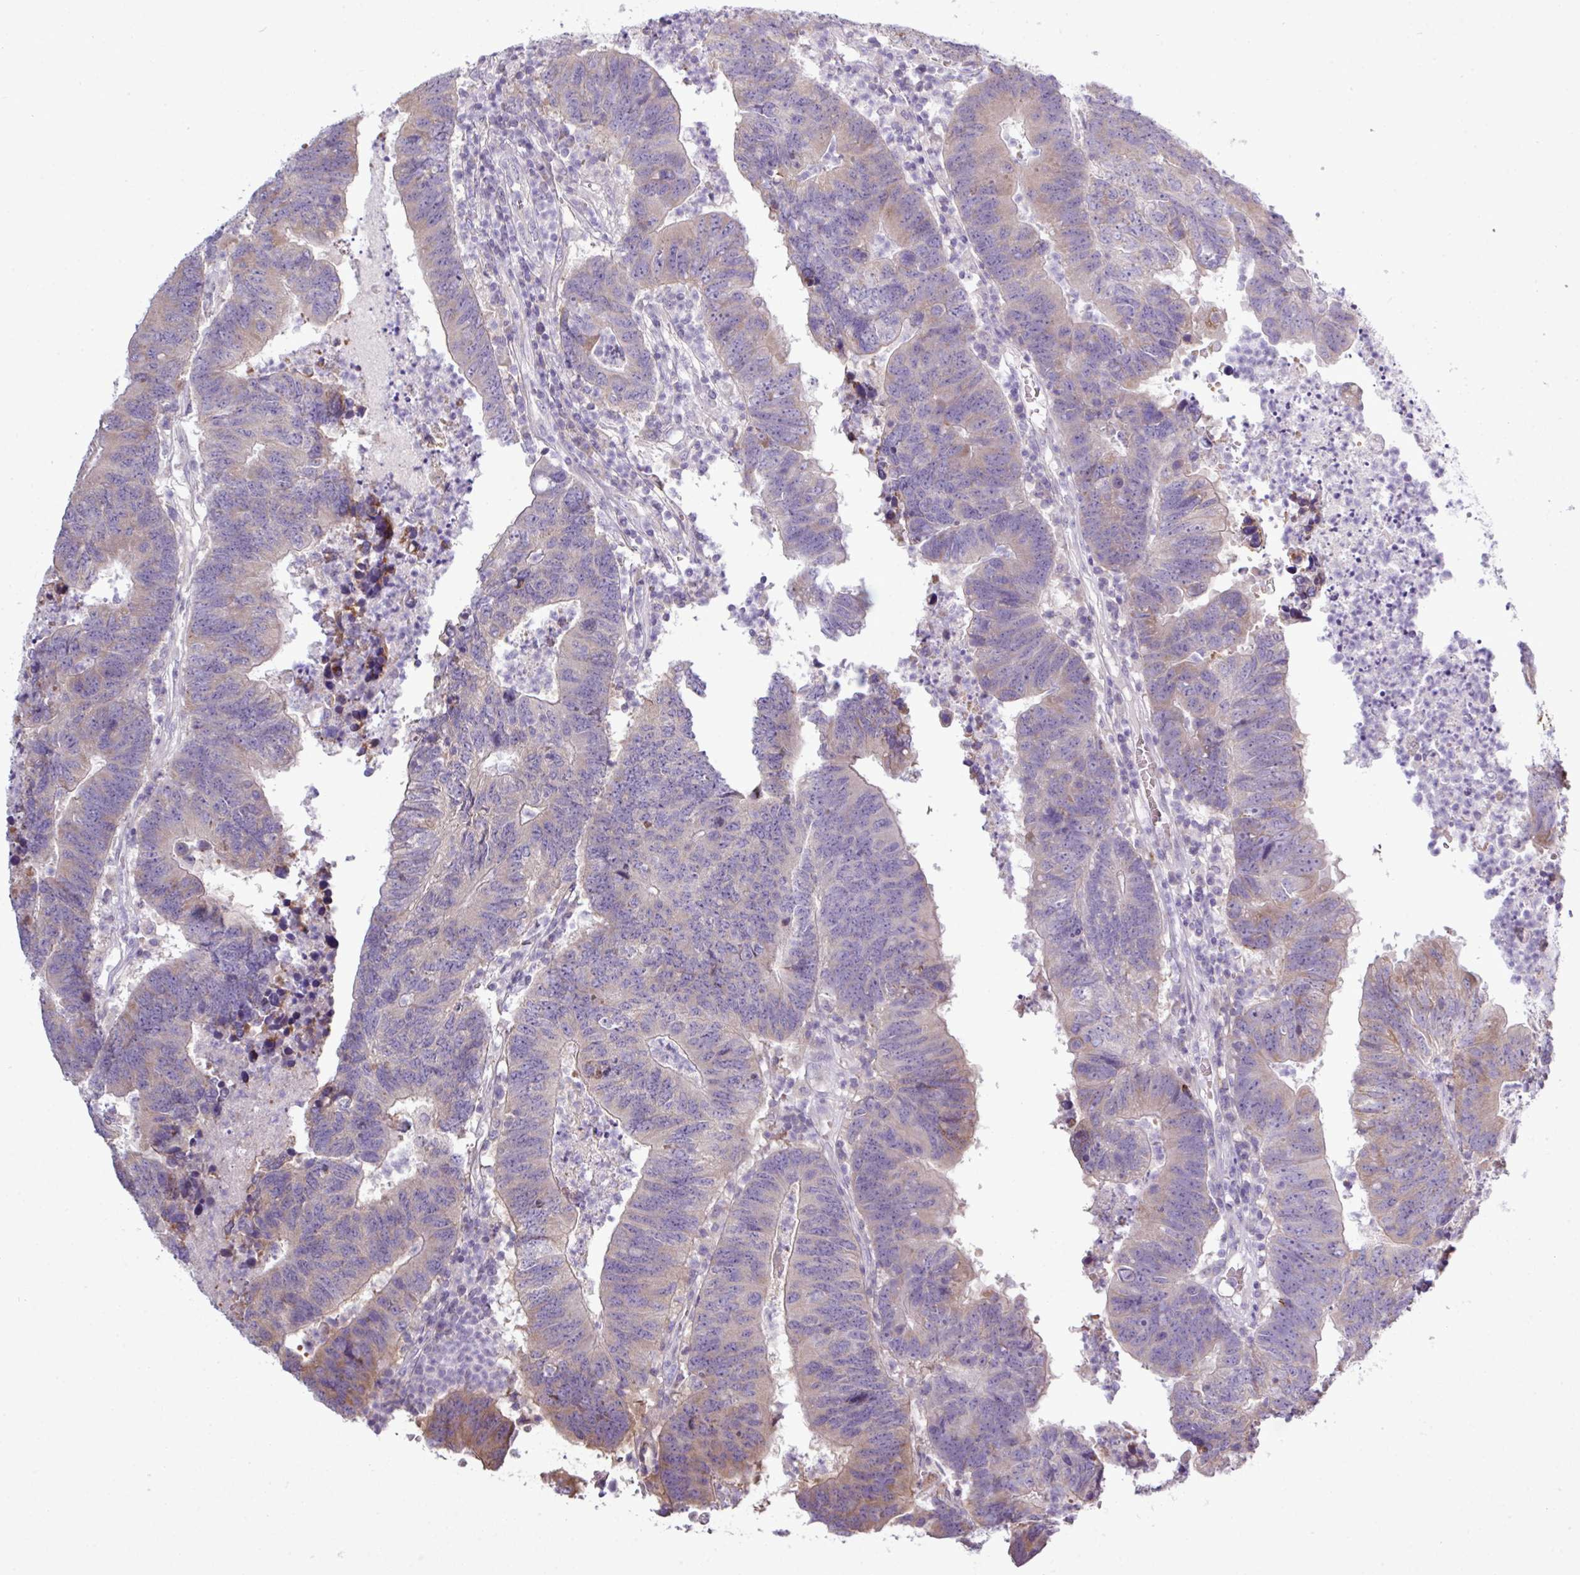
{"staining": {"intensity": "weak", "quantity": "<25%", "location": "cytoplasmic/membranous"}, "tissue": "colorectal cancer", "cell_type": "Tumor cells", "image_type": "cancer", "snomed": [{"axis": "morphology", "description": "Adenocarcinoma, NOS"}, {"axis": "topography", "description": "Colon"}], "caption": "Protein analysis of colorectal cancer displays no significant expression in tumor cells.", "gene": "AGAP5", "patient": {"sex": "female", "age": 48}}